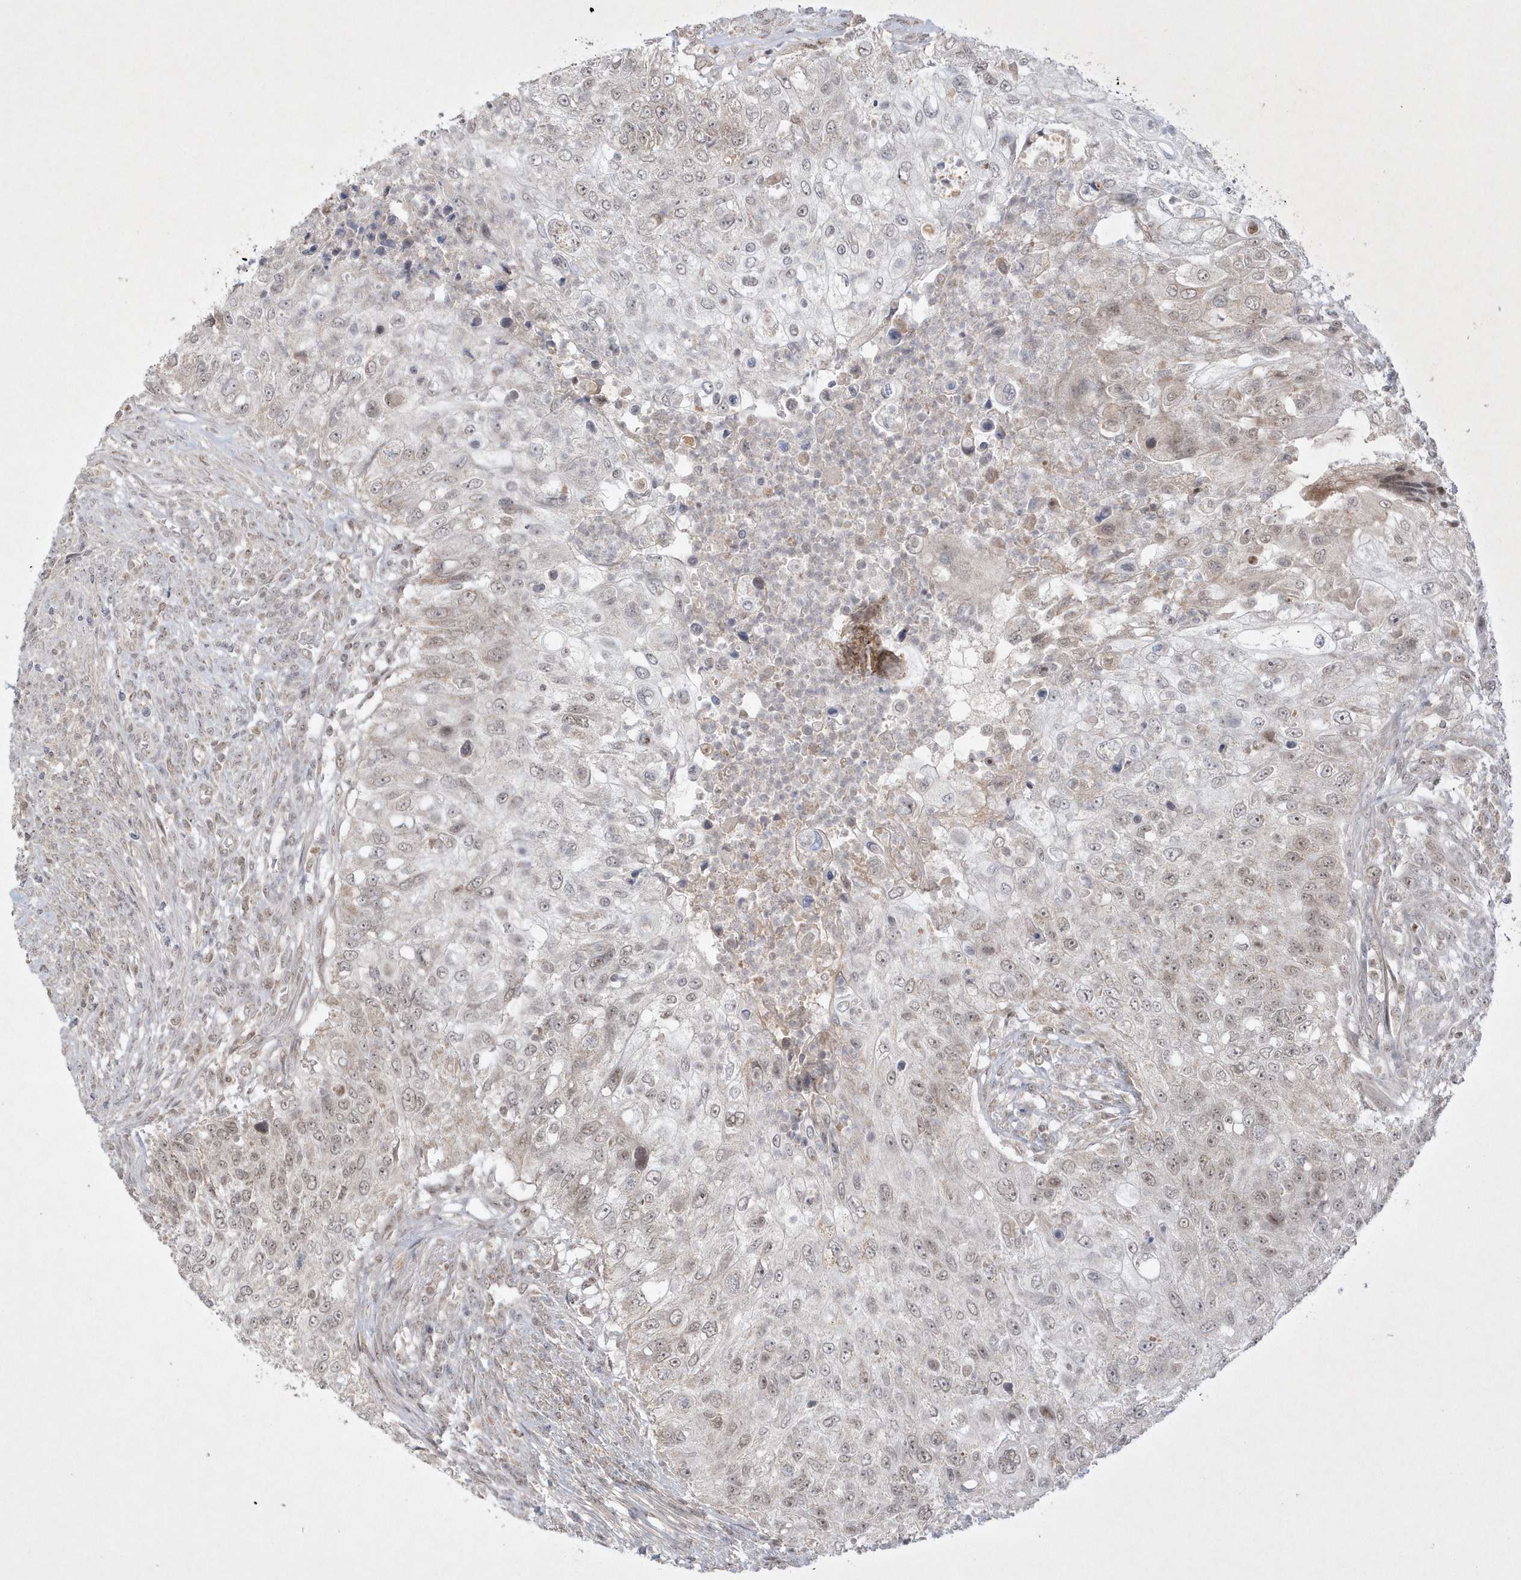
{"staining": {"intensity": "weak", "quantity": "<25%", "location": "nuclear"}, "tissue": "urothelial cancer", "cell_type": "Tumor cells", "image_type": "cancer", "snomed": [{"axis": "morphology", "description": "Urothelial carcinoma, High grade"}, {"axis": "topography", "description": "Urinary bladder"}], "caption": "Immunohistochemical staining of urothelial cancer shows no significant staining in tumor cells.", "gene": "CPSF3", "patient": {"sex": "female", "age": 60}}